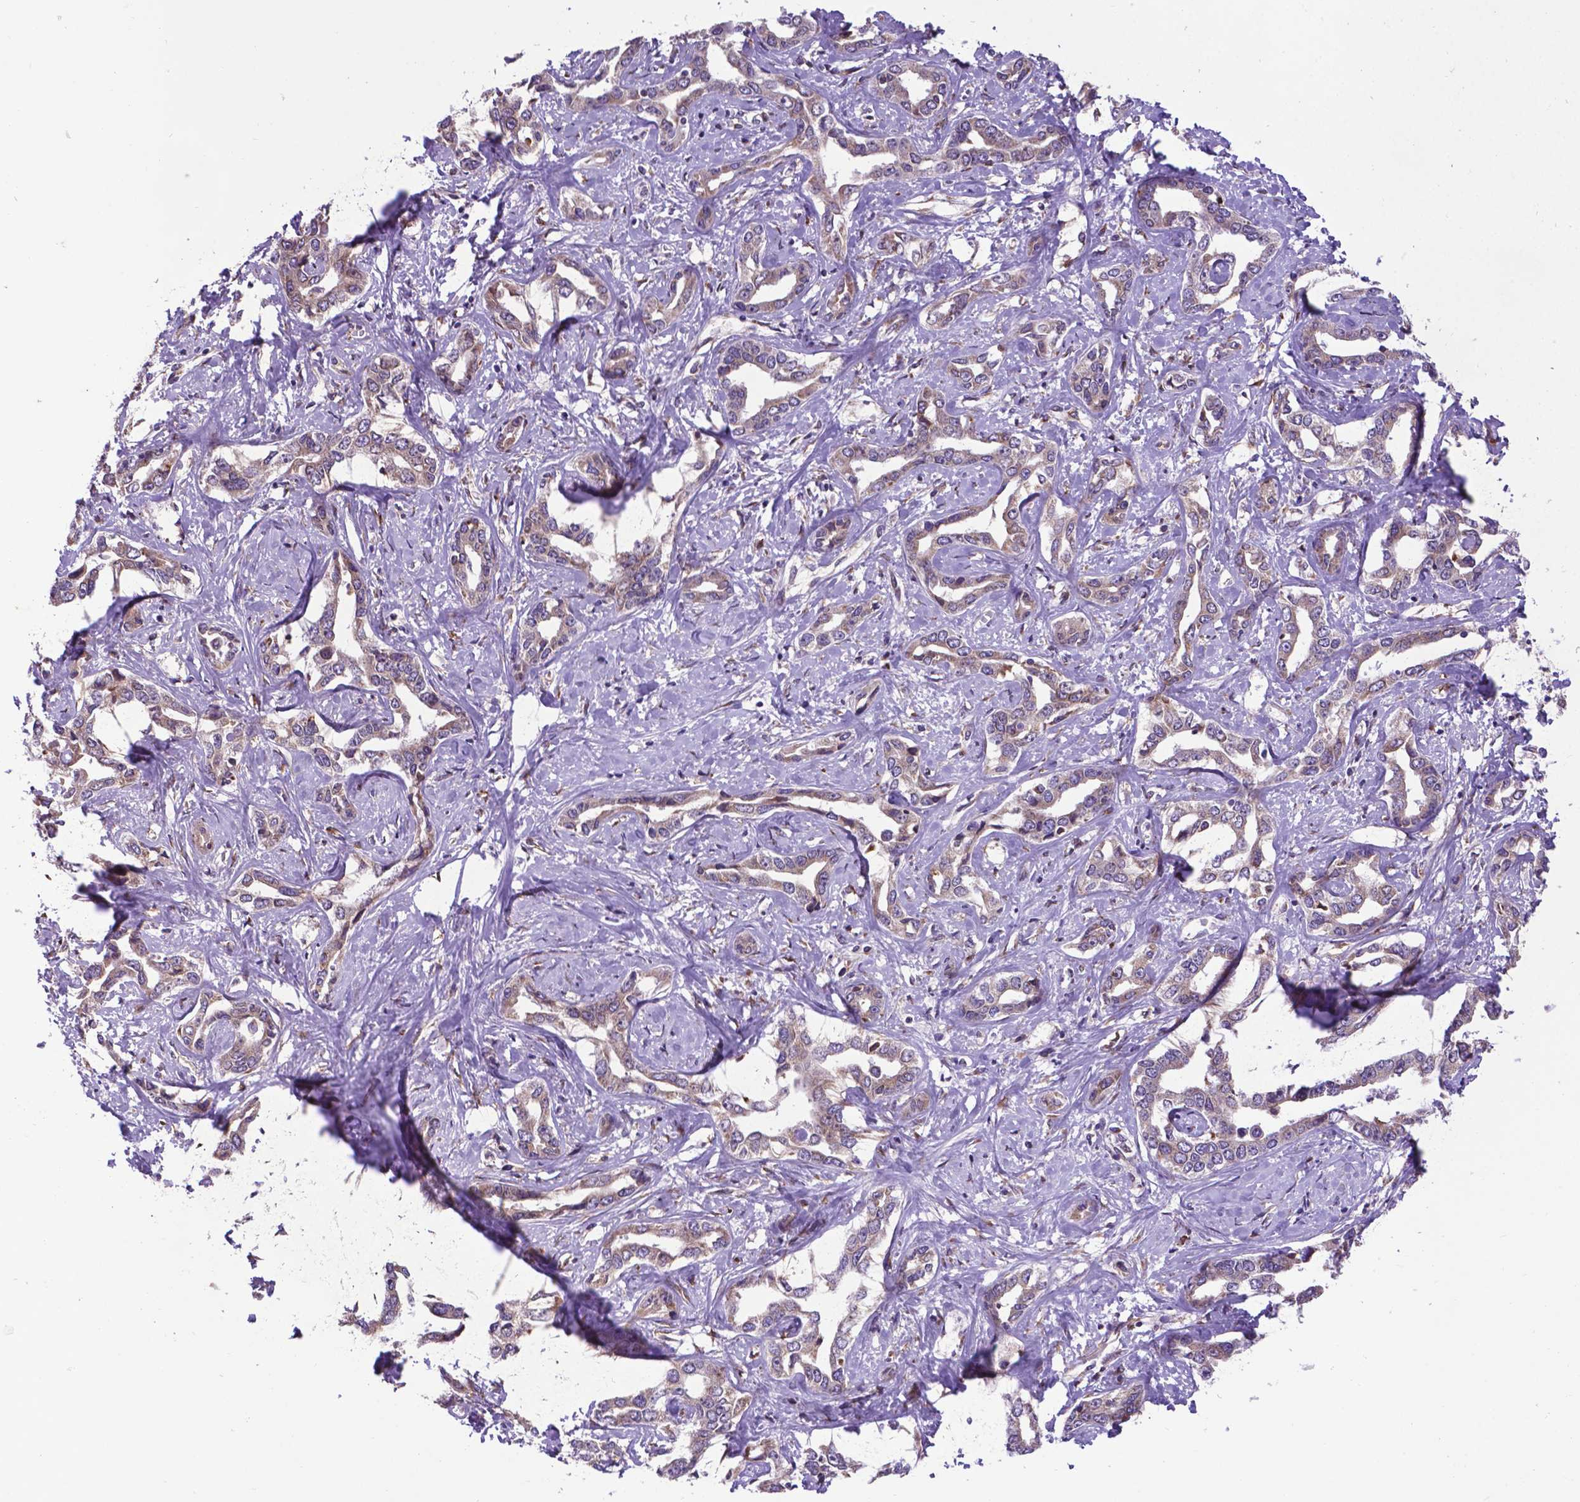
{"staining": {"intensity": "weak", "quantity": ">75%", "location": "cytoplasmic/membranous"}, "tissue": "liver cancer", "cell_type": "Tumor cells", "image_type": "cancer", "snomed": [{"axis": "morphology", "description": "Cholangiocarcinoma"}, {"axis": "topography", "description": "Liver"}], "caption": "Protein expression analysis of liver cholangiocarcinoma shows weak cytoplasmic/membranous positivity in approximately >75% of tumor cells.", "gene": "WDR83OS", "patient": {"sex": "male", "age": 59}}